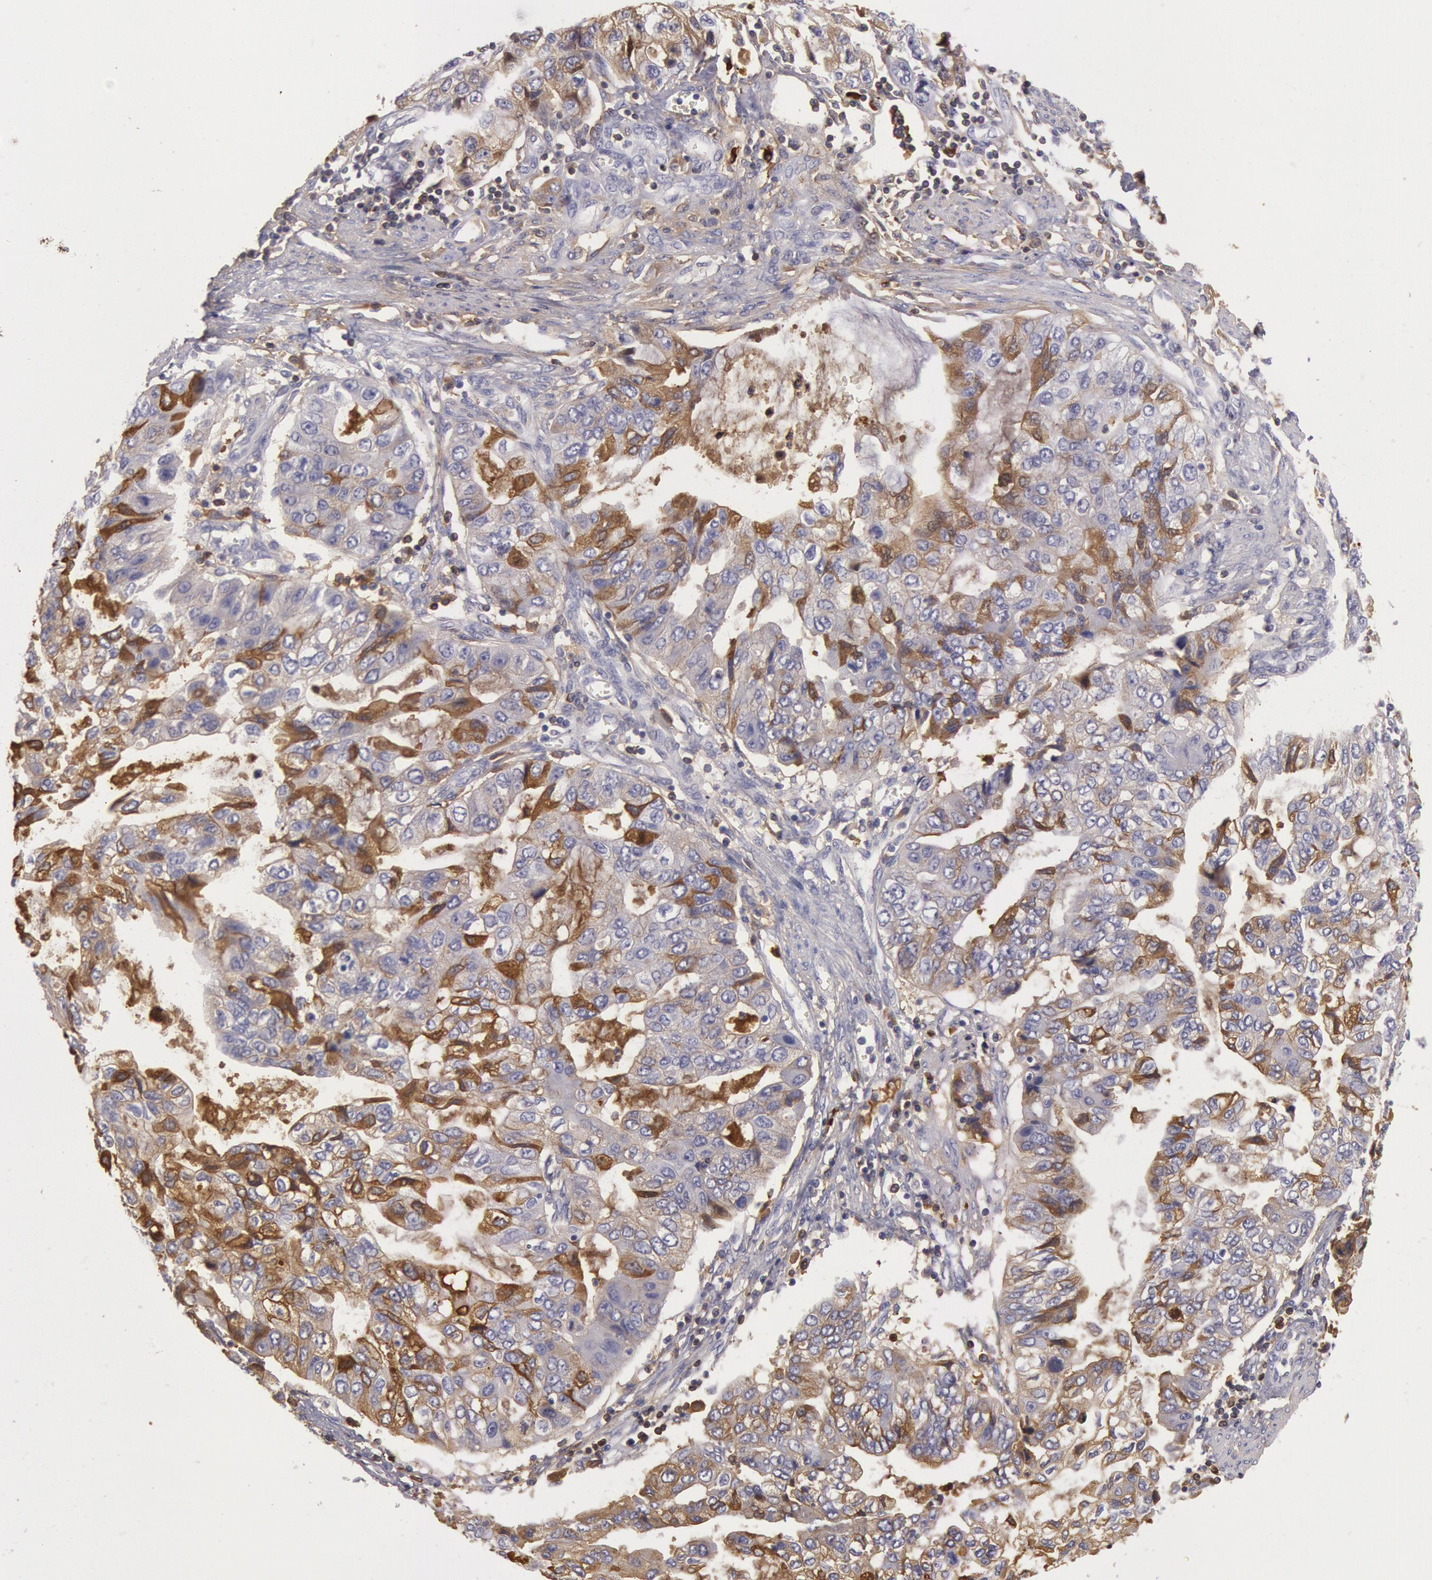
{"staining": {"intensity": "strong", "quantity": "25%-75%", "location": "cytoplasmic/membranous"}, "tissue": "stomach cancer", "cell_type": "Tumor cells", "image_type": "cancer", "snomed": [{"axis": "morphology", "description": "Adenocarcinoma, NOS"}, {"axis": "topography", "description": "Stomach, upper"}], "caption": "A brown stain highlights strong cytoplasmic/membranous positivity of a protein in human stomach adenocarcinoma tumor cells. The protein of interest is stained brown, and the nuclei are stained in blue (DAB (3,3'-diaminobenzidine) IHC with brightfield microscopy, high magnification).", "gene": "IGHG1", "patient": {"sex": "female", "age": 52}}